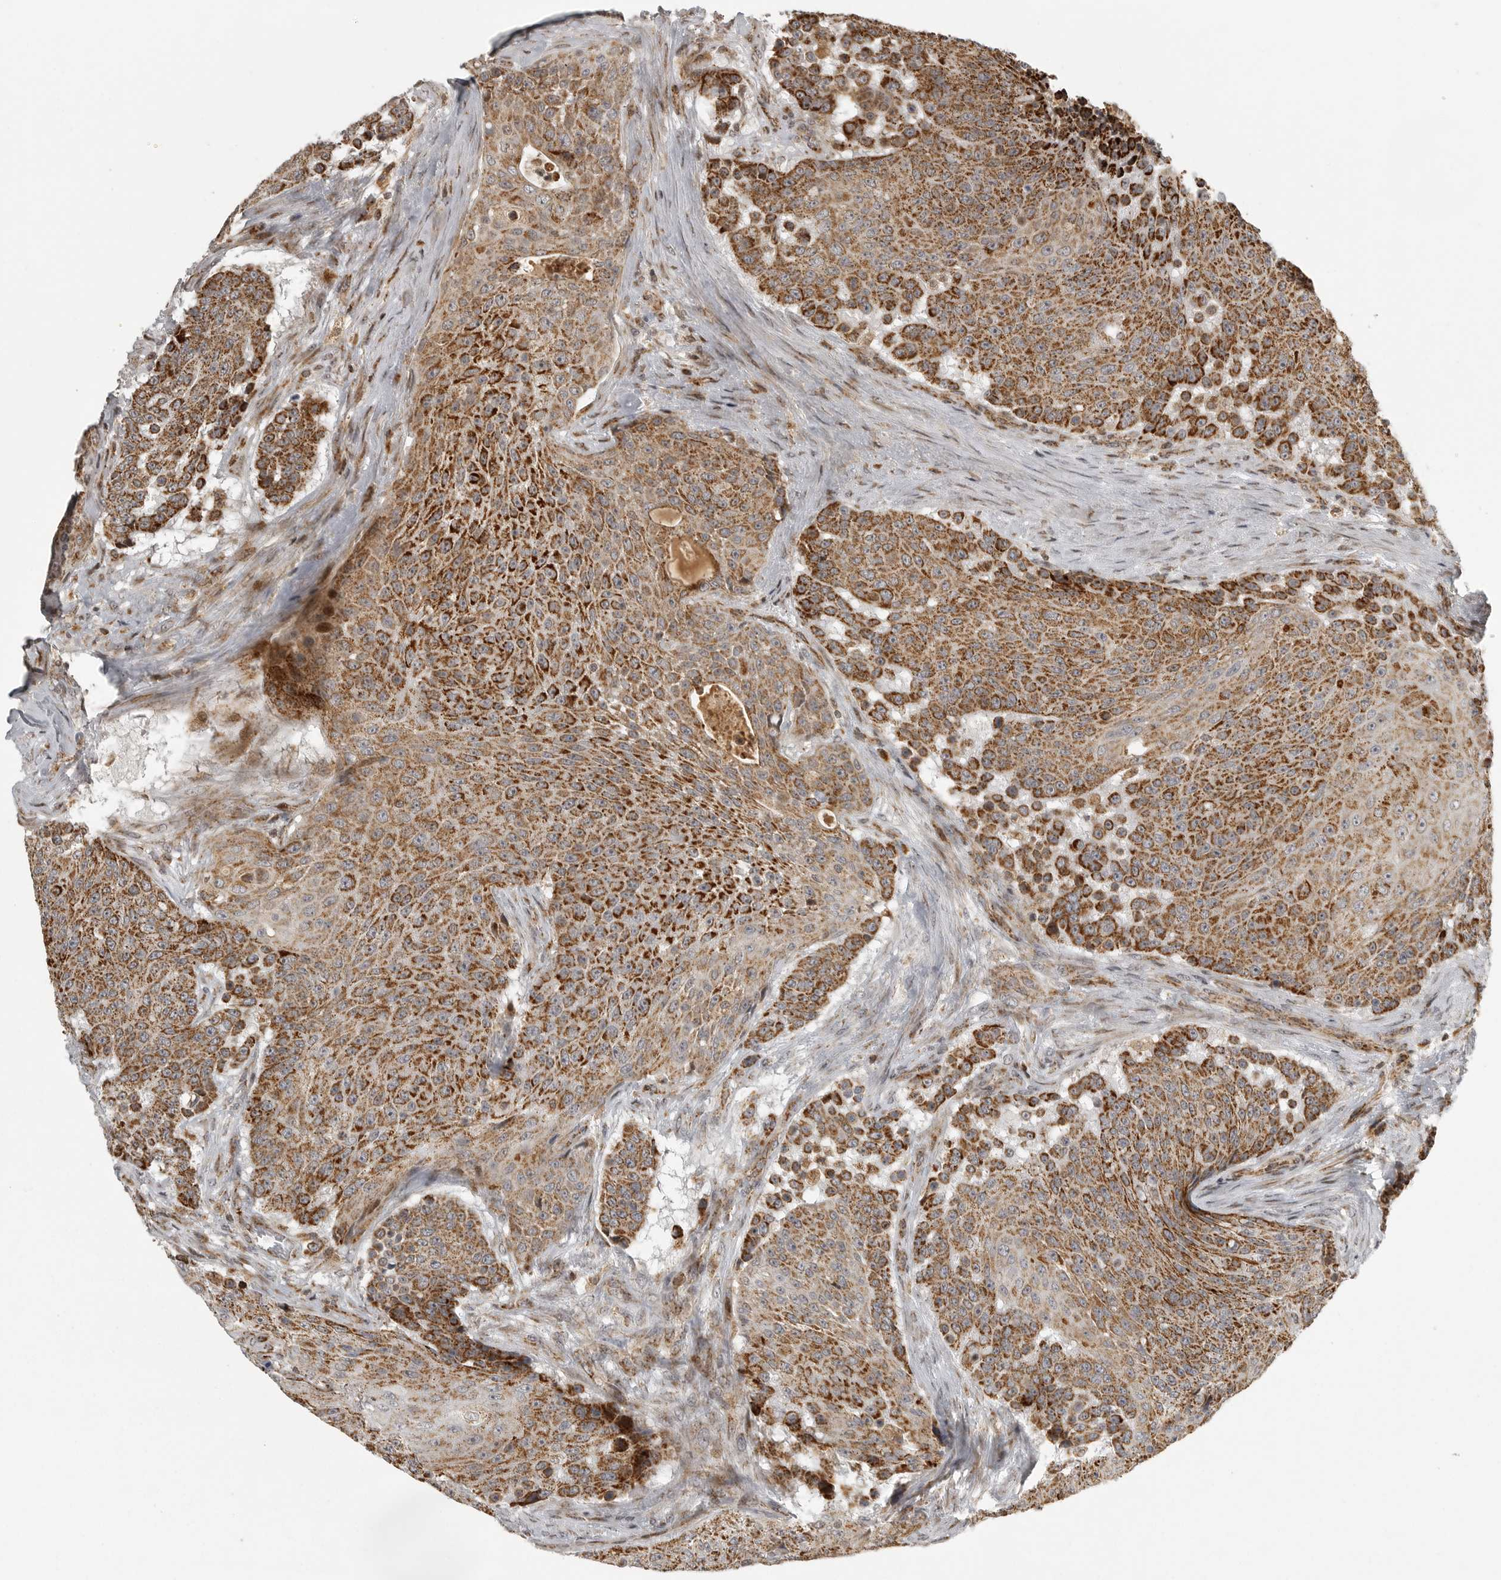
{"staining": {"intensity": "strong", "quantity": ">75%", "location": "cytoplasmic/membranous"}, "tissue": "urothelial cancer", "cell_type": "Tumor cells", "image_type": "cancer", "snomed": [{"axis": "morphology", "description": "Urothelial carcinoma, High grade"}, {"axis": "topography", "description": "Urinary bladder"}], "caption": "Protein analysis of urothelial carcinoma (high-grade) tissue shows strong cytoplasmic/membranous positivity in approximately >75% of tumor cells.", "gene": "NARS2", "patient": {"sex": "female", "age": 63}}